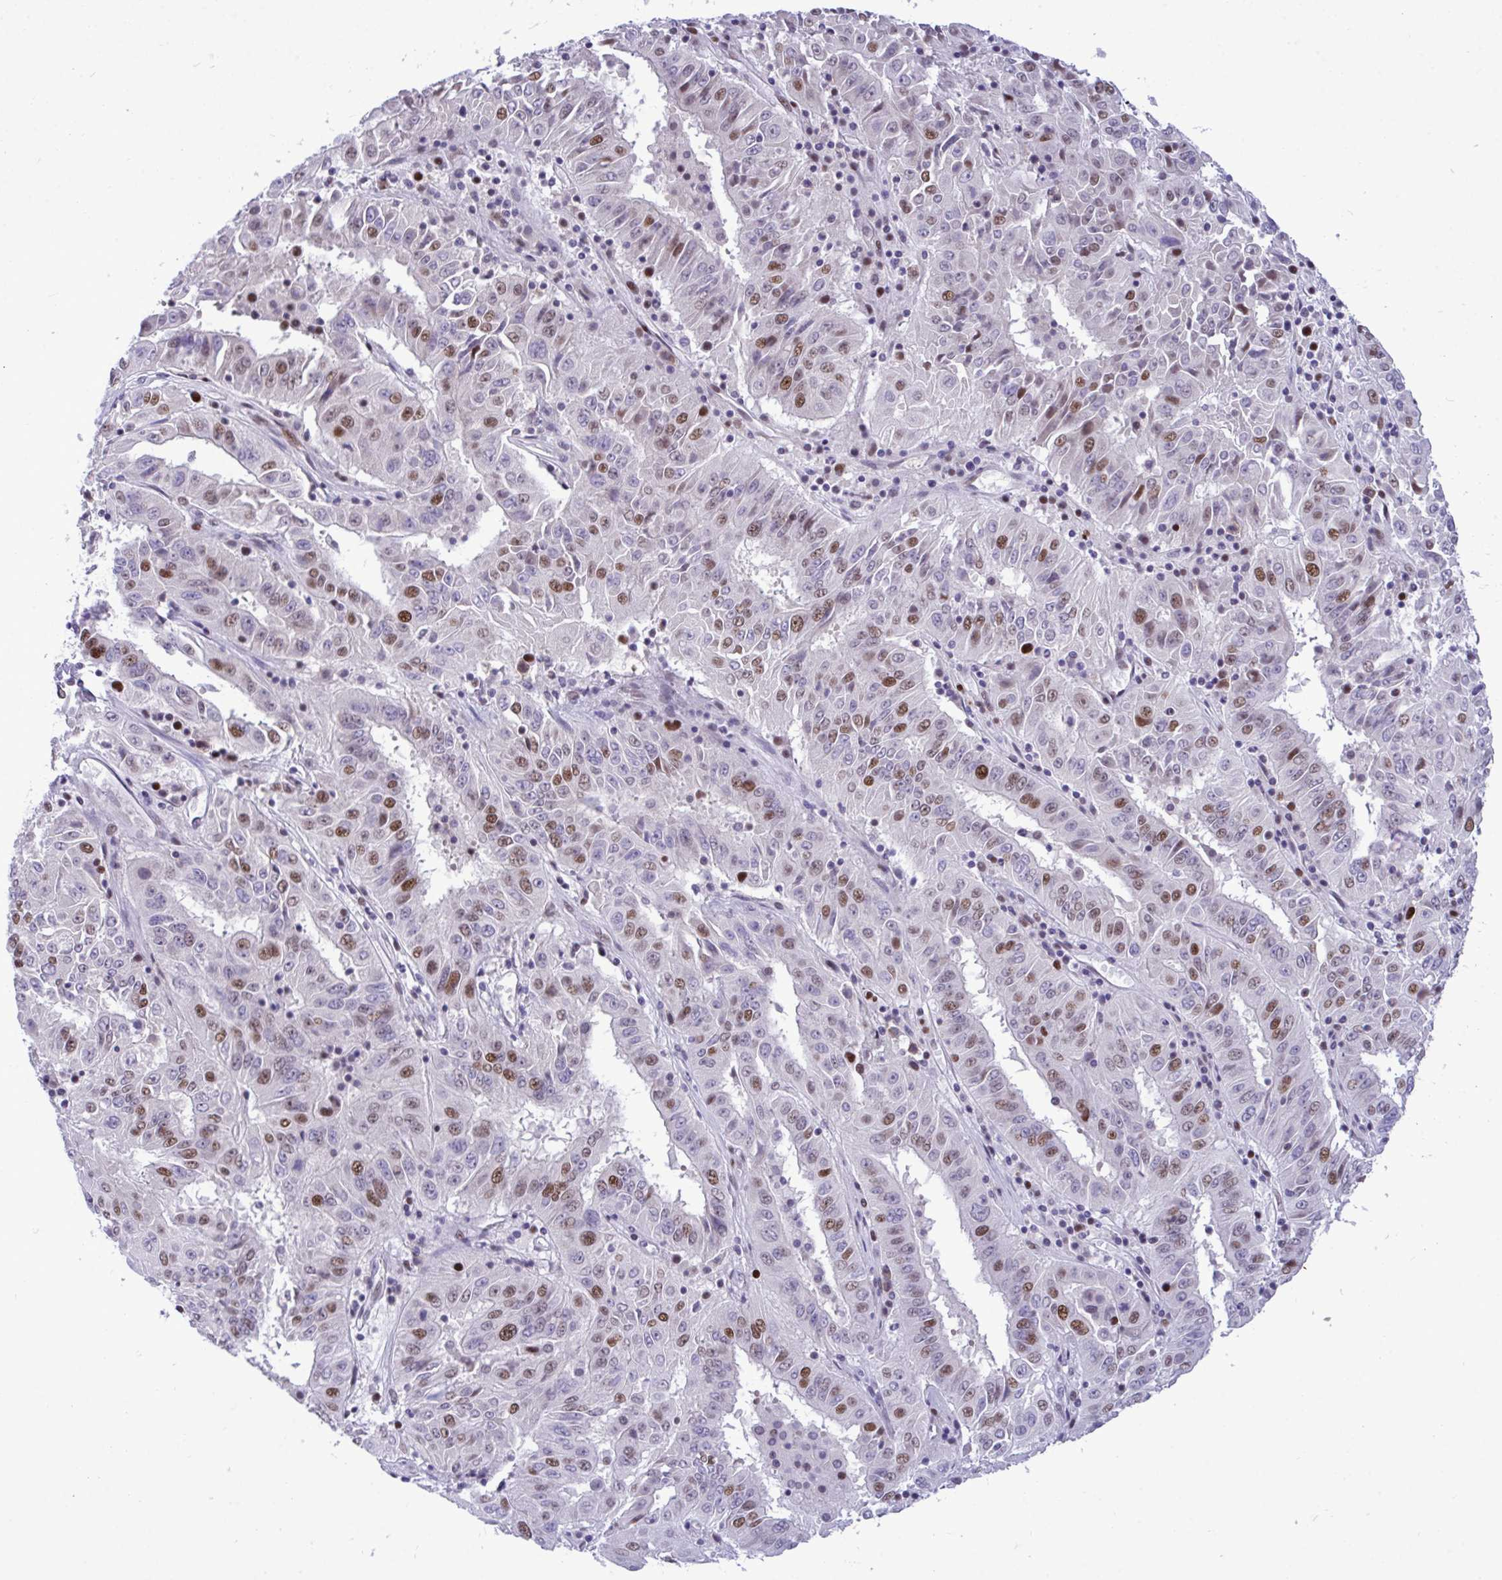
{"staining": {"intensity": "moderate", "quantity": "25%-75%", "location": "nuclear"}, "tissue": "pancreatic cancer", "cell_type": "Tumor cells", "image_type": "cancer", "snomed": [{"axis": "morphology", "description": "Adenocarcinoma, NOS"}, {"axis": "topography", "description": "Pancreas"}], "caption": "An IHC micrograph of neoplastic tissue is shown. Protein staining in brown shows moderate nuclear positivity in pancreatic adenocarcinoma within tumor cells.", "gene": "C1QL2", "patient": {"sex": "male", "age": 63}}